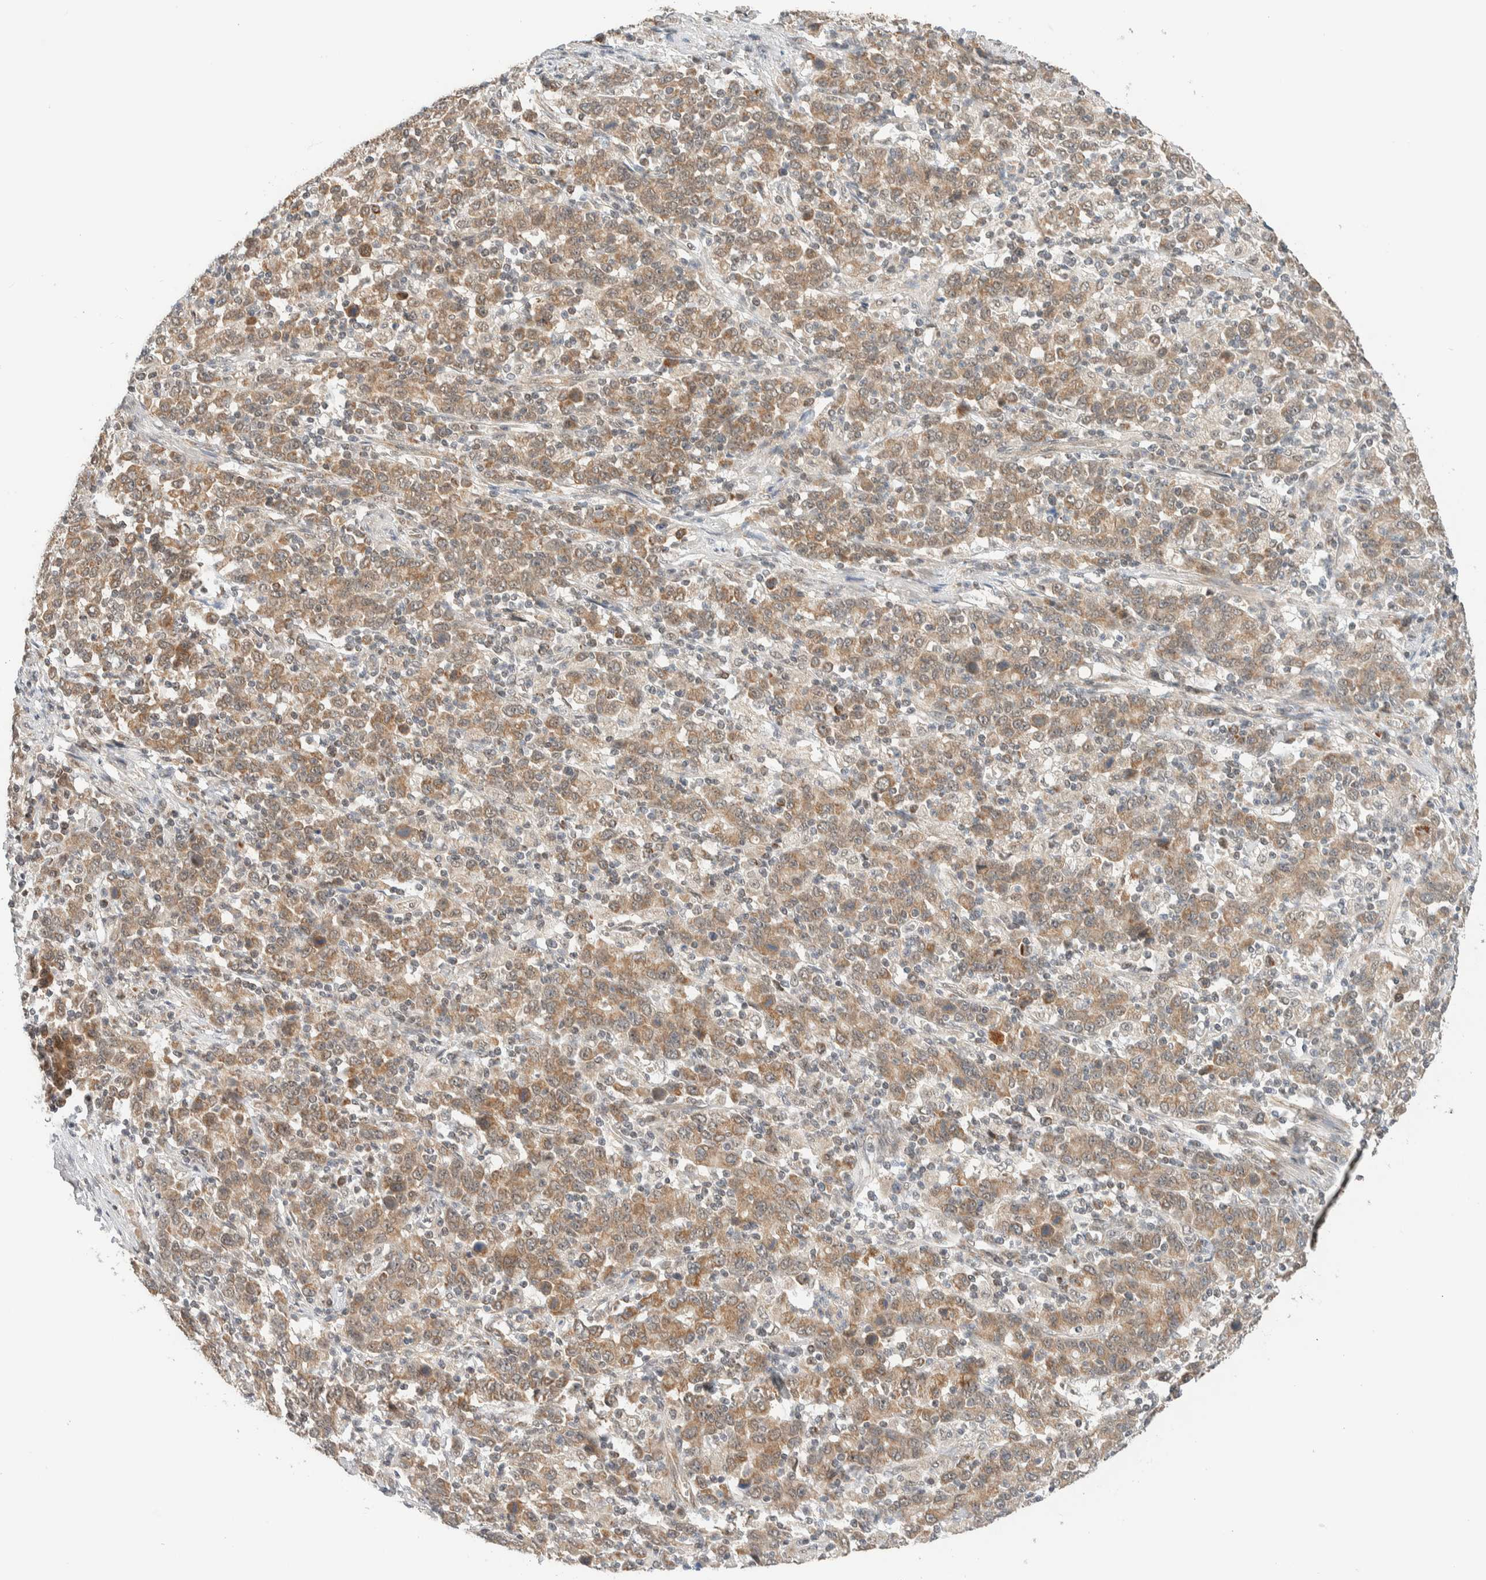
{"staining": {"intensity": "moderate", "quantity": ">75%", "location": "cytoplasmic/membranous"}, "tissue": "stomach cancer", "cell_type": "Tumor cells", "image_type": "cancer", "snomed": [{"axis": "morphology", "description": "Adenocarcinoma, NOS"}, {"axis": "topography", "description": "Stomach, upper"}], "caption": "A medium amount of moderate cytoplasmic/membranous expression is present in about >75% of tumor cells in stomach cancer tissue. (DAB IHC with brightfield microscopy, high magnification).", "gene": "MRPL41", "patient": {"sex": "male", "age": 69}}